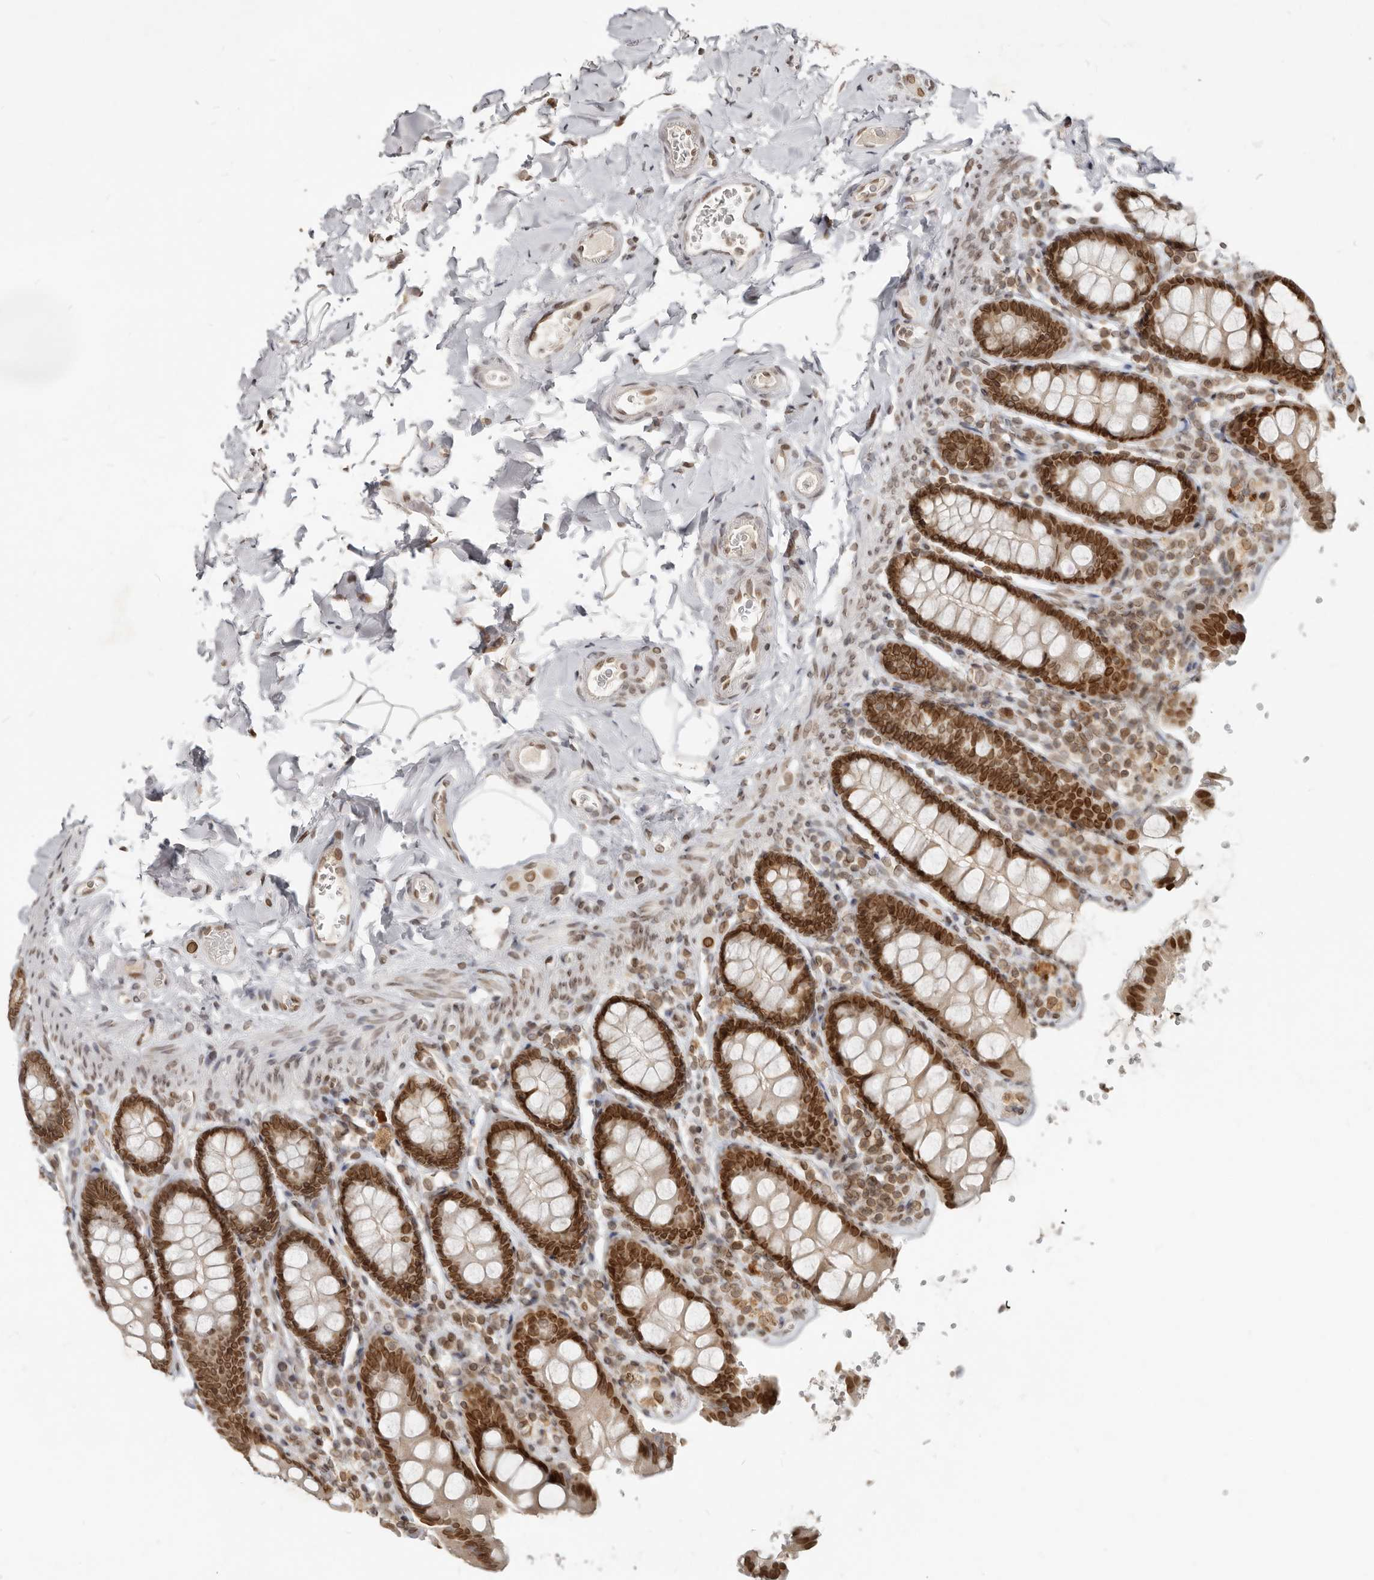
{"staining": {"intensity": "moderate", "quantity": ">75%", "location": "cytoplasmic/membranous,nuclear"}, "tissue": "colon", "cell_type": "Endothelial cells", "image_type": "normal", "snomed": [{"axis": "morphology", "description": "Normal tissue, NOS"}, {"axis": "topography", "description": "Colon"}, {"axis": "topography", "description": "Peripheral nerve tissue"}], "caption": "The photomicrograph displays a brown stain indicating the presence of a protein in the cytoplasmic/membranous,nuclear of endothelial cells in colon.", "gene": "NUP153", "patient": {"sex": "female", "age": 61}}